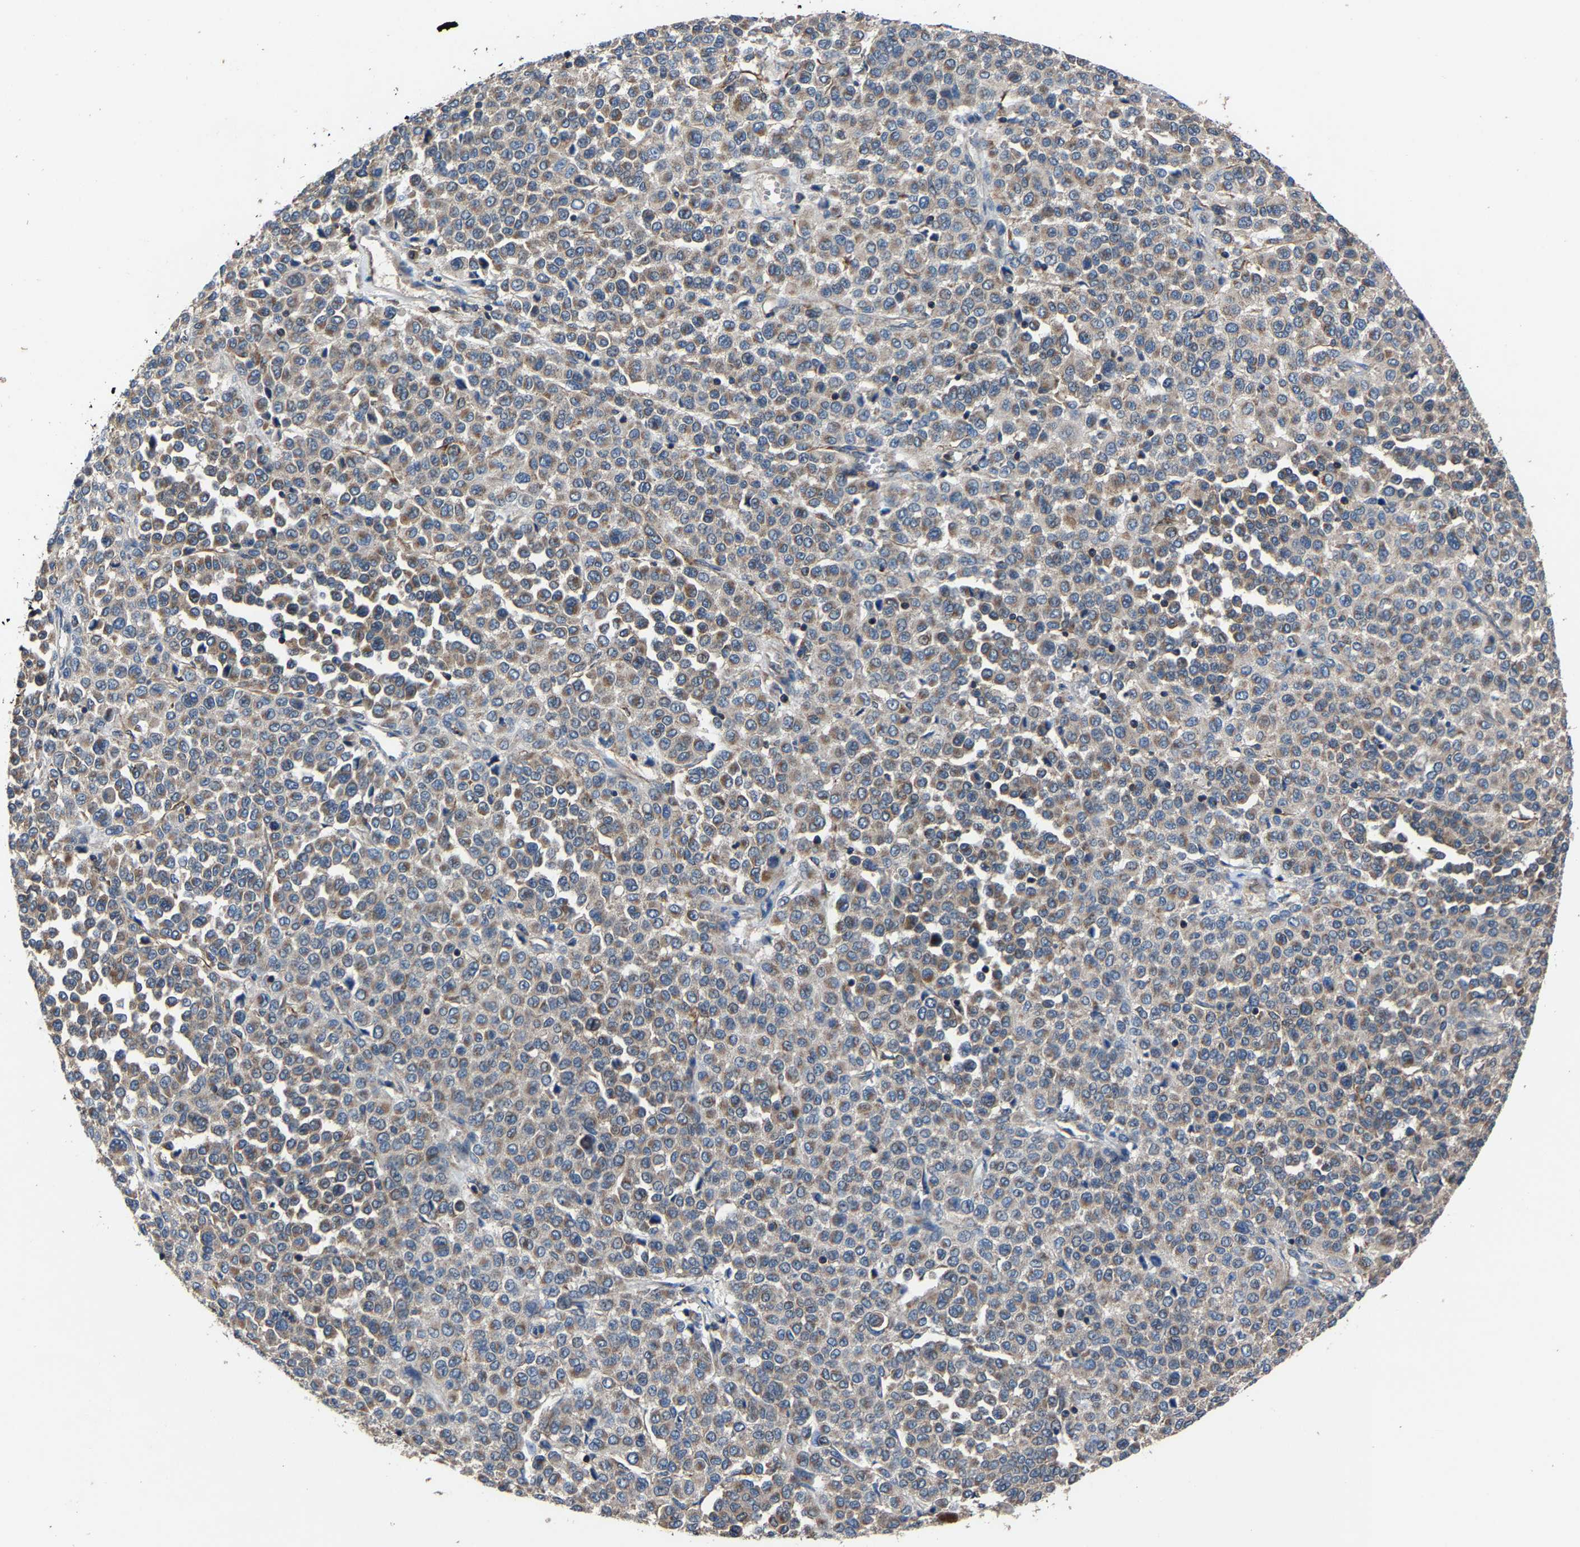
{"staining": {"intensity": "weak", "quantity": ">75%", "location": "cytoplasmic/membranous"}, "tissue": "melanoma", "cell_type": "Tumor cells", "image_type": "cancer", "snomed": [{"axis": "morphology", "description": "Malignant melanoma, Metastatic site"}, {"axis": "topography", "description": "Pancreas"}], "caption": "Weak cytoplasmic/membranous staining for a protein is identified in approximately >75% of tumor cells of malignant melanoma (metastatic site) using immunohistochemistry (IHC).", "gene": "KIAA1958", "patient": {"sex": "female", "age": 30}}